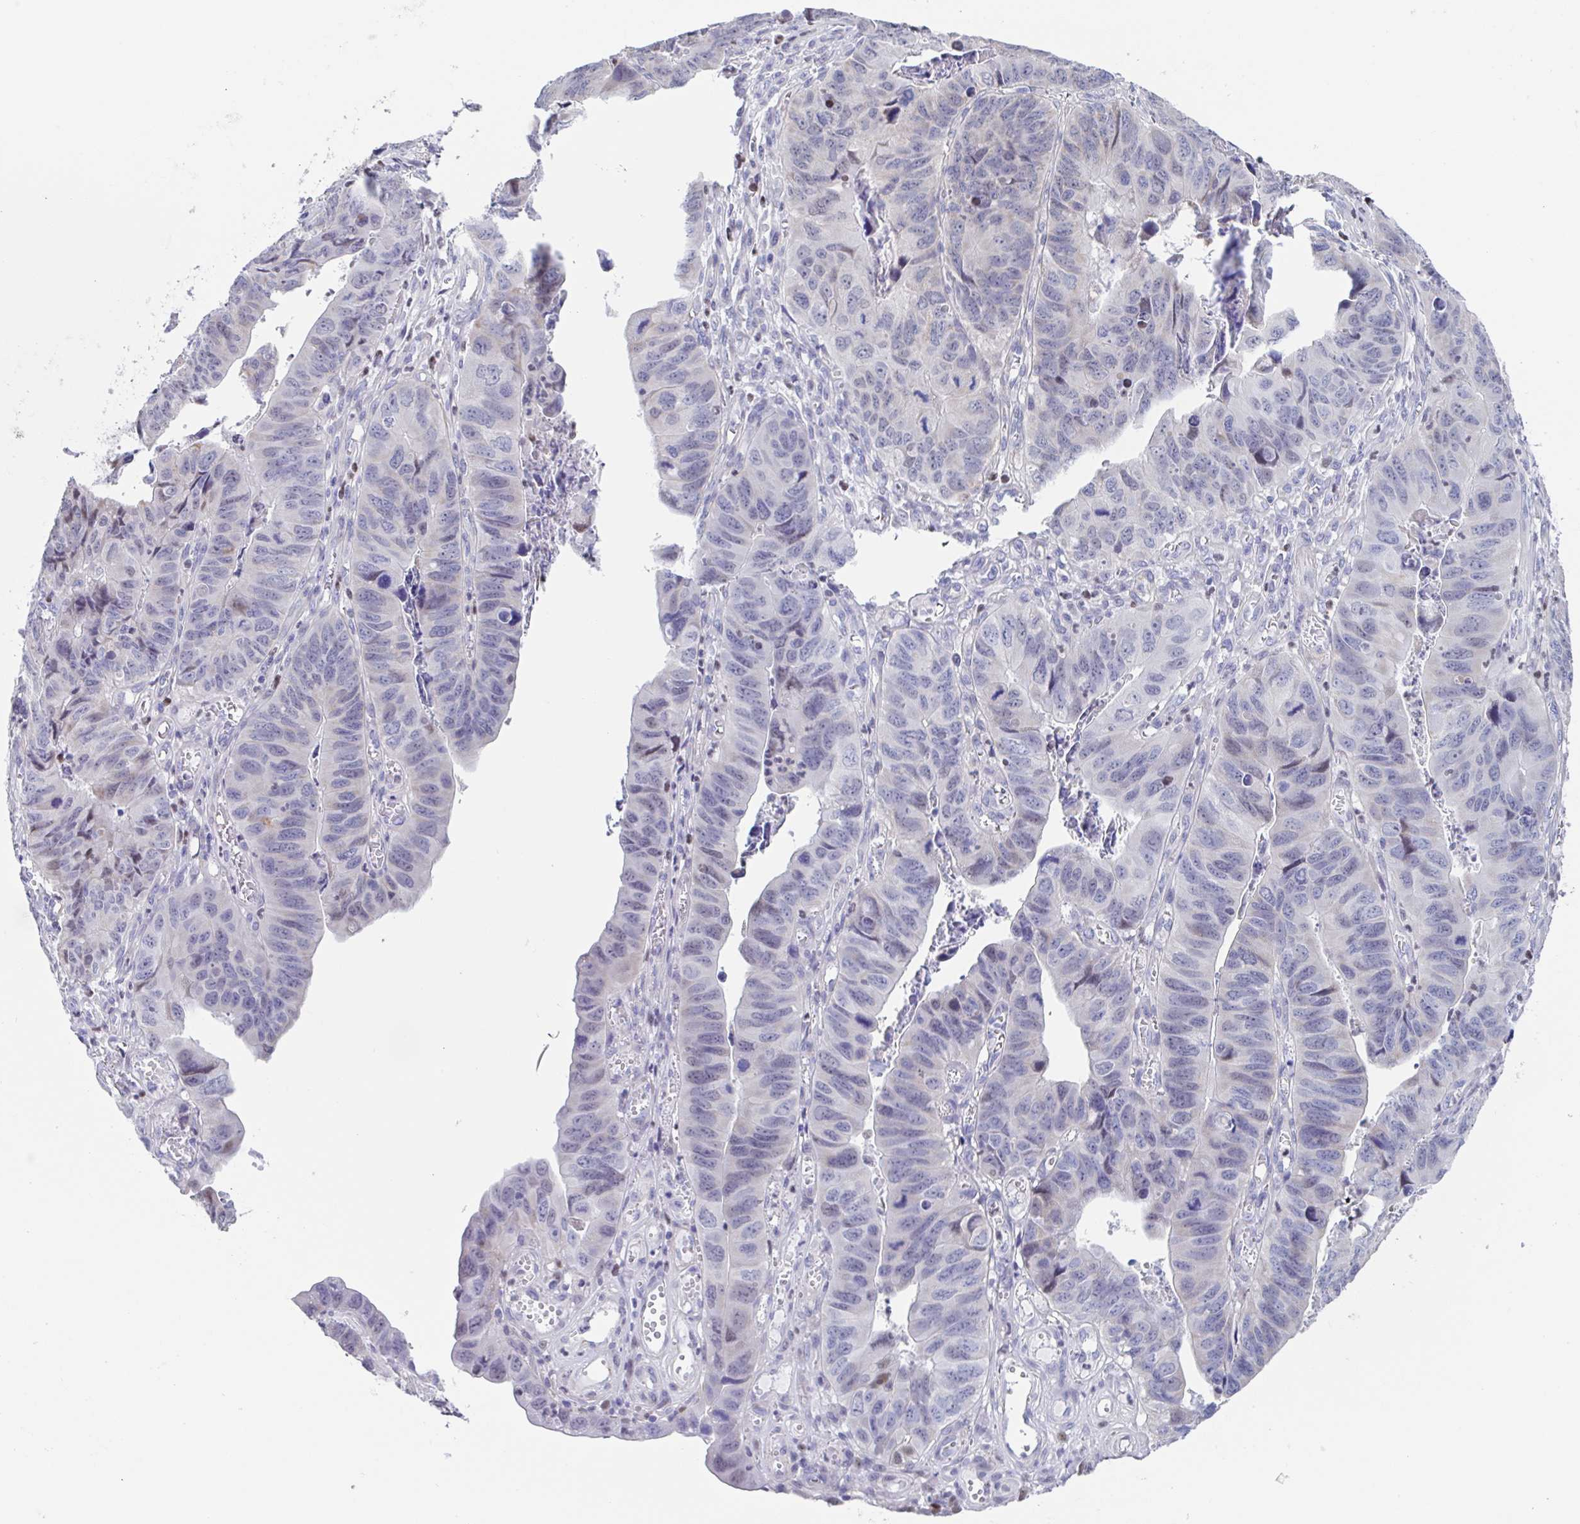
{"staining": {"intensity": "negative", "quantity": "none", "location": "none"}, "tissue": "stomach cancer", "cell_type": "Tumor cells", "image_type": "cancer", "snomed": [{"axis": "morphology", "description": "Adenocarcinoma, NOS"}, {"axis": "topography", "description": "Stomach, lower"}], "caption": "Human adenocarcinoma (stomach) stained for a protein using IHC exhibits no staining in tumor cells.", "gene": "PBOV1", "patient": {"sex": "male", "age": 77}}